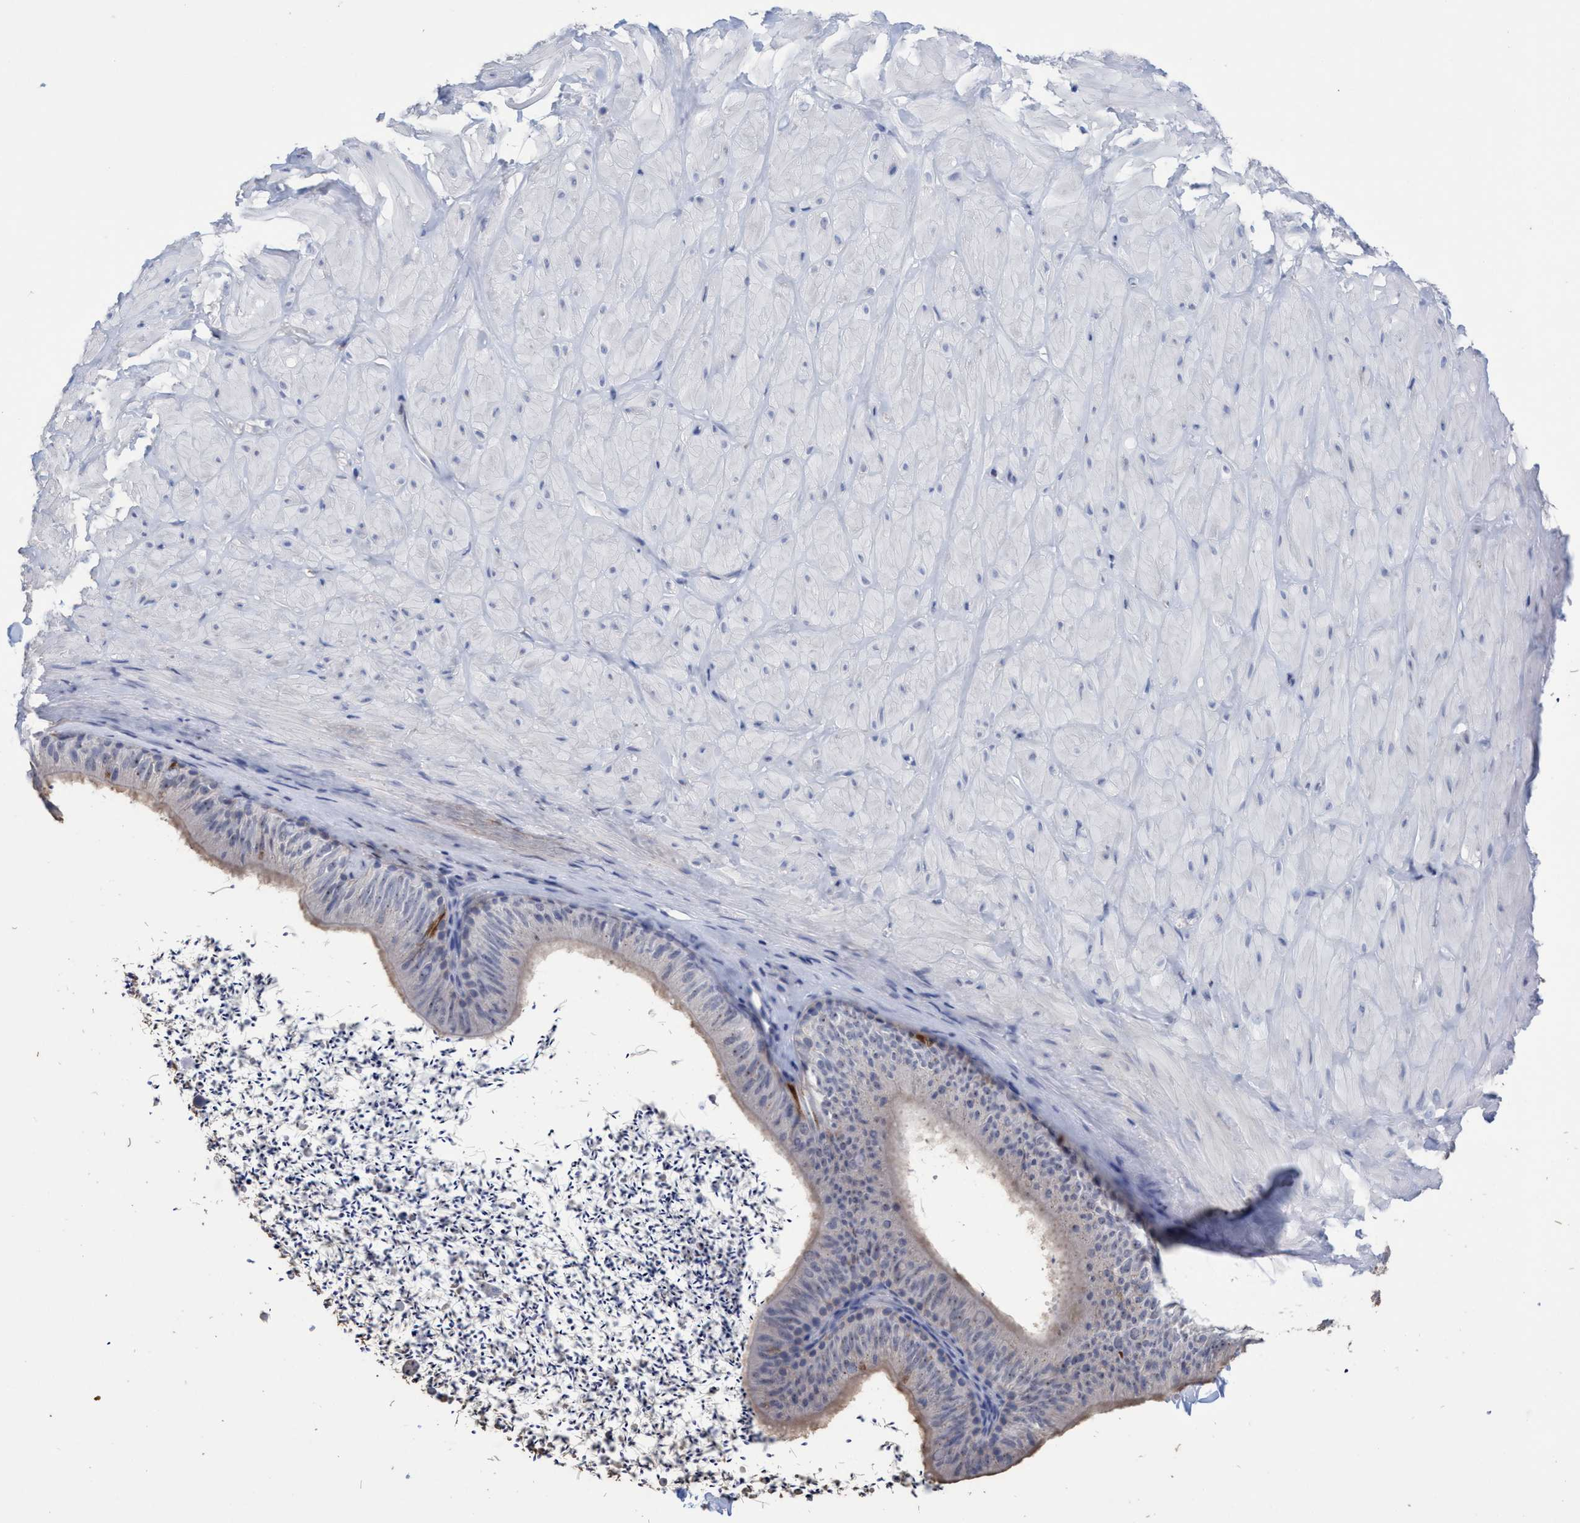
{"staining": {"intensity": "negative", "quantity": "none", "location": "none"}, "tissue": "adipose tissue", "cell_type": "Adipocytes", "image_type": "normal", "snomed": [{"axis": "morphology", "description": "Normal tissue, NOS"}, {"axis": "topography", "description": "Adipose tissue"}, {"axis": "topography", "description": "Vascular tissue"}, {"axis": "topography", "description": "Peripheral nerve tissue"}], "caption": "IHC photomicrograph of benign adipose tissue: human adipose tissue stained with DAB (3,3'-diaminobenzidine) shows no significant protein positivity in adipocytes. (IHC, brightfield microscopy, high magnification).", "gene": "RSAD1", "patient": {"sex": "male", "age": 25}}